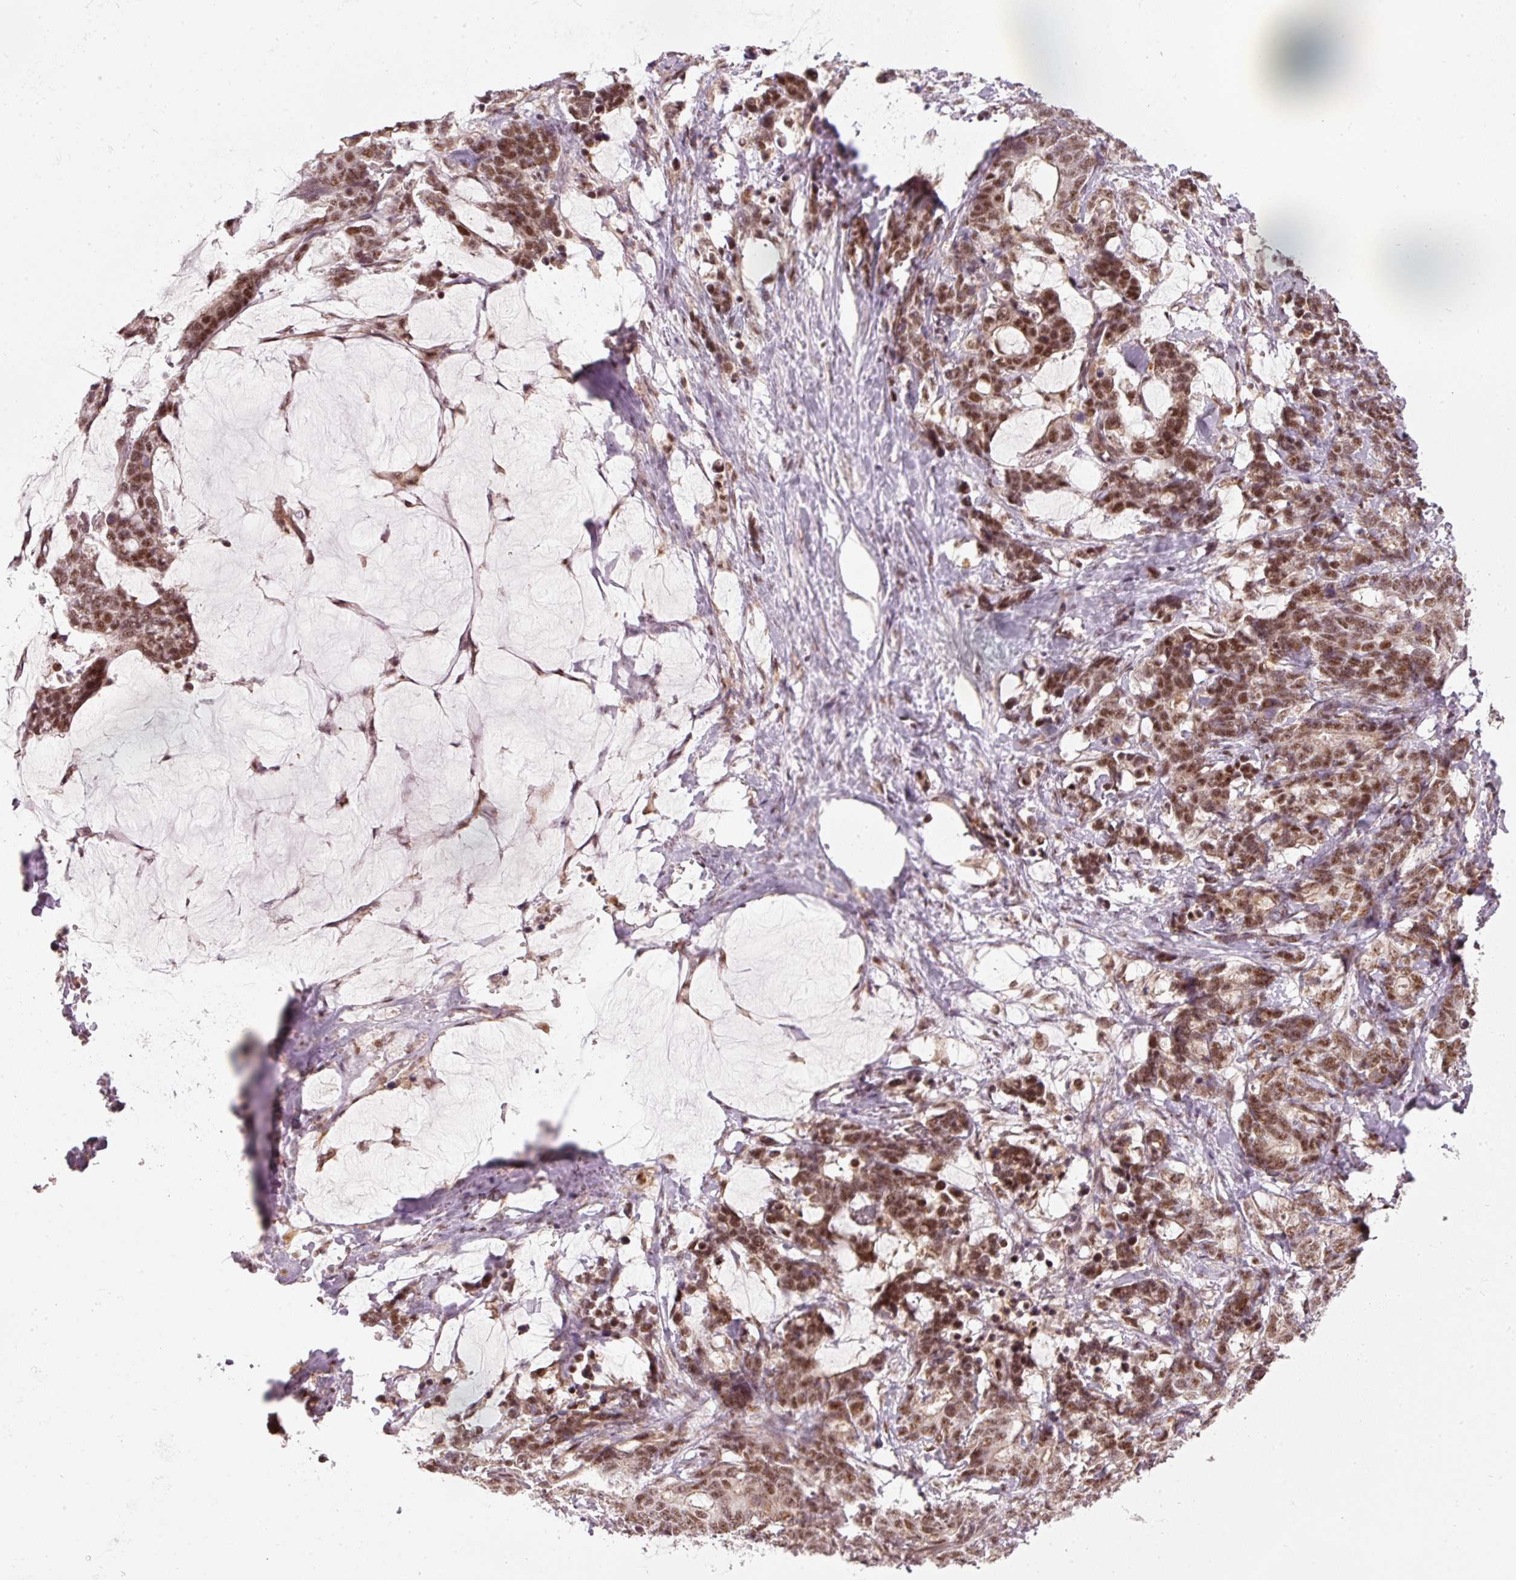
{"staining": {"intensity": "moderate", "quantity": ">75%", "location": "nuclear"}, "tissue": "stomach cancer", "cell_type": "Tumor cells", "image_type": "cancer", "snomed": [{"axis": "morphology", "description": "Normal tissue, NOS"}, {"axis": "morphology", "description": "Adenocarcinoma, NOS"}, {"axis": "topography", "description": "Stomach"}], "caption": "Protein expression analysis of stomach cancer shows moderate nuclear positivity in about >75% of tumor cells.", "gene": "THOC6", "patient": {"sex": "female", "age": 64}}